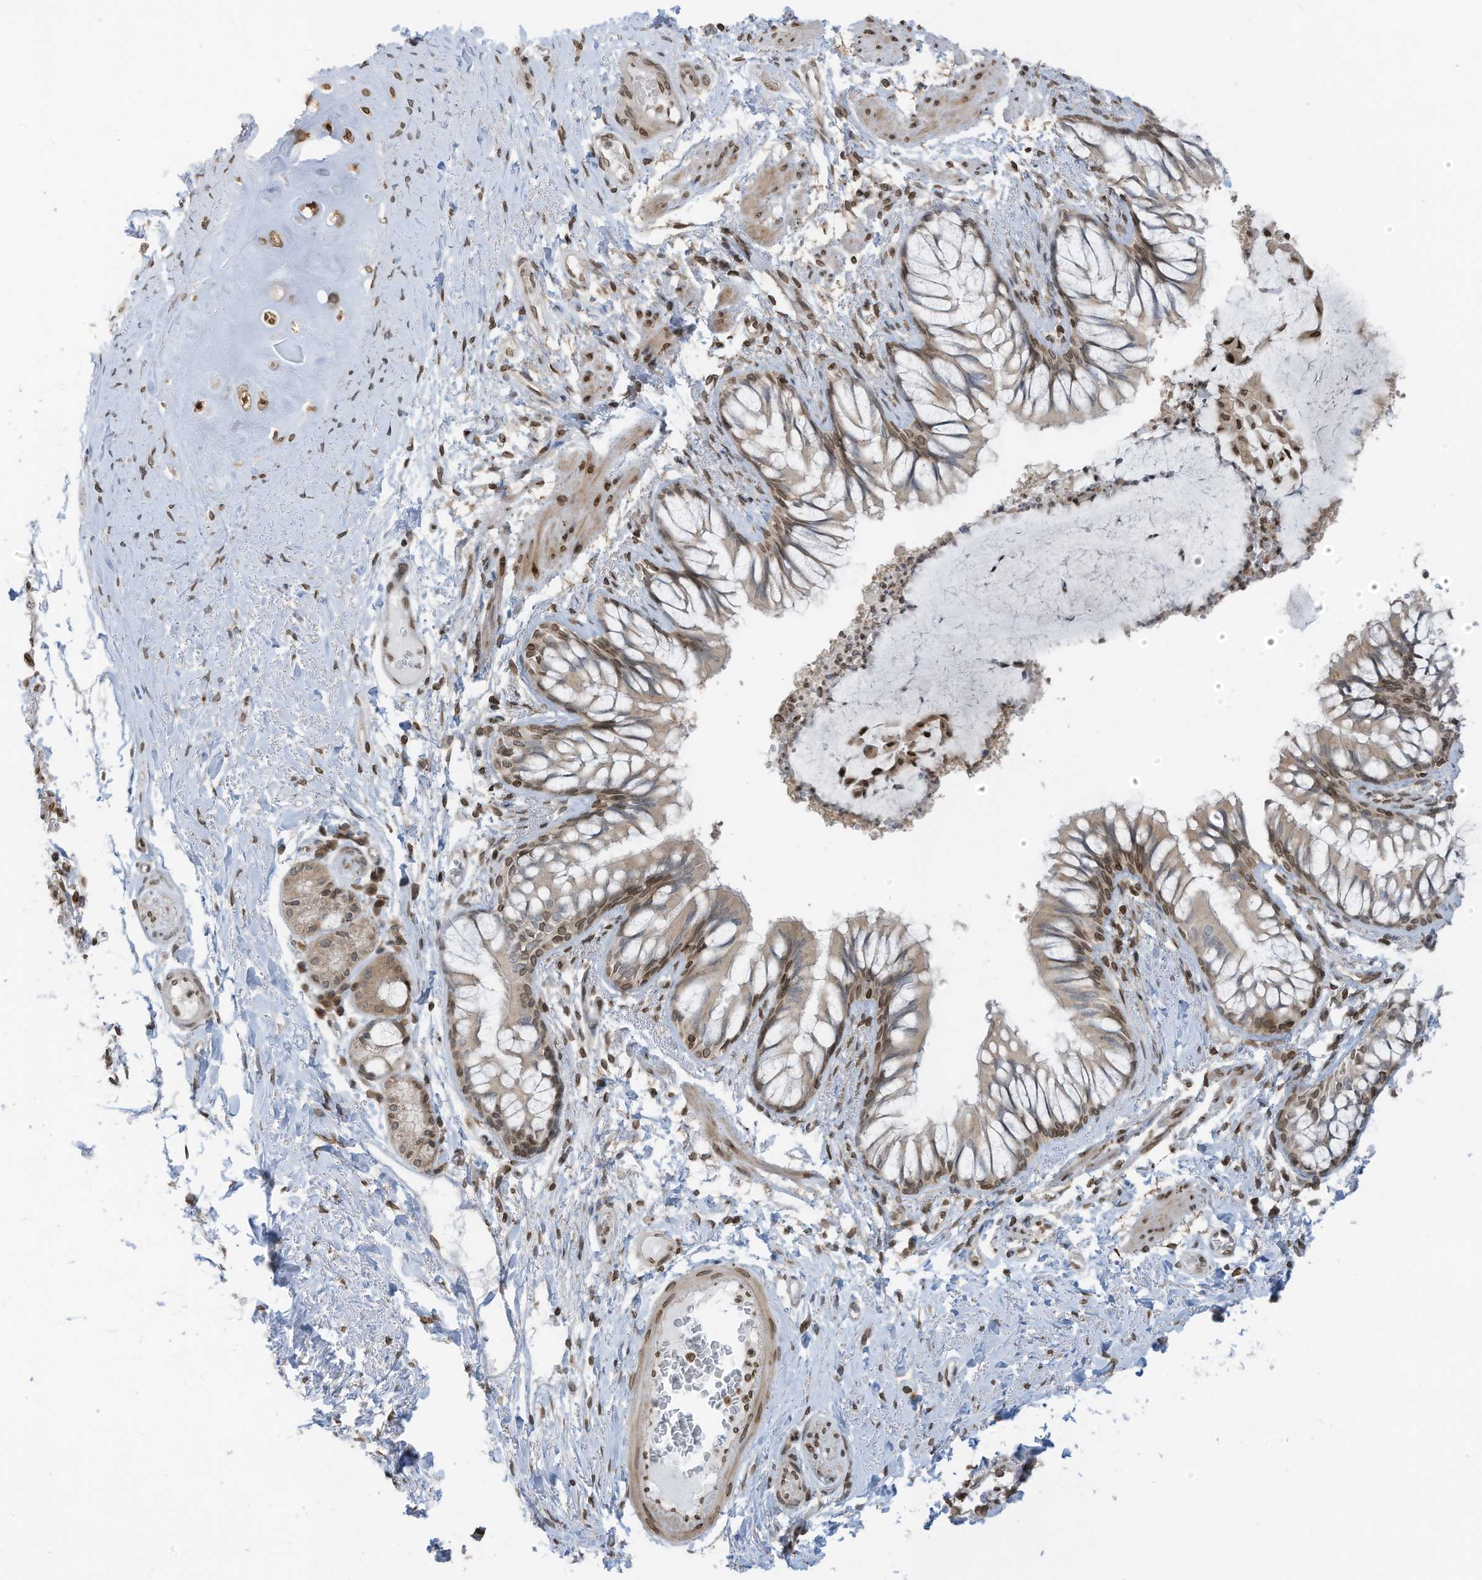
{"staining": {"intensity": "moderate", "quantity": "<25%", "location": "cytoplasmic/membranous,nuclear"}, "tissue": "bronchus", "cell_type": "Respiratory epithelial cells", "image_type": "normal", "snomed": [{"axis": "morphology", "description": "Normal tissue, NOS"}, {"axis": "topography", "description": "Cartilage tissue"}, {"axis": "topography", "description": "Bronchus"}, {"axis": "topography", "description": "Lung"}], "caption": "This image displays IHC staining of unremarkable human bronchus, with low moderate cytoplasmic/membranous,nuclear positivity in approximately <25% of respiratory epithelial cells.", "gene": "RABL3", "patient": {"sex": "female", "age": 49}}